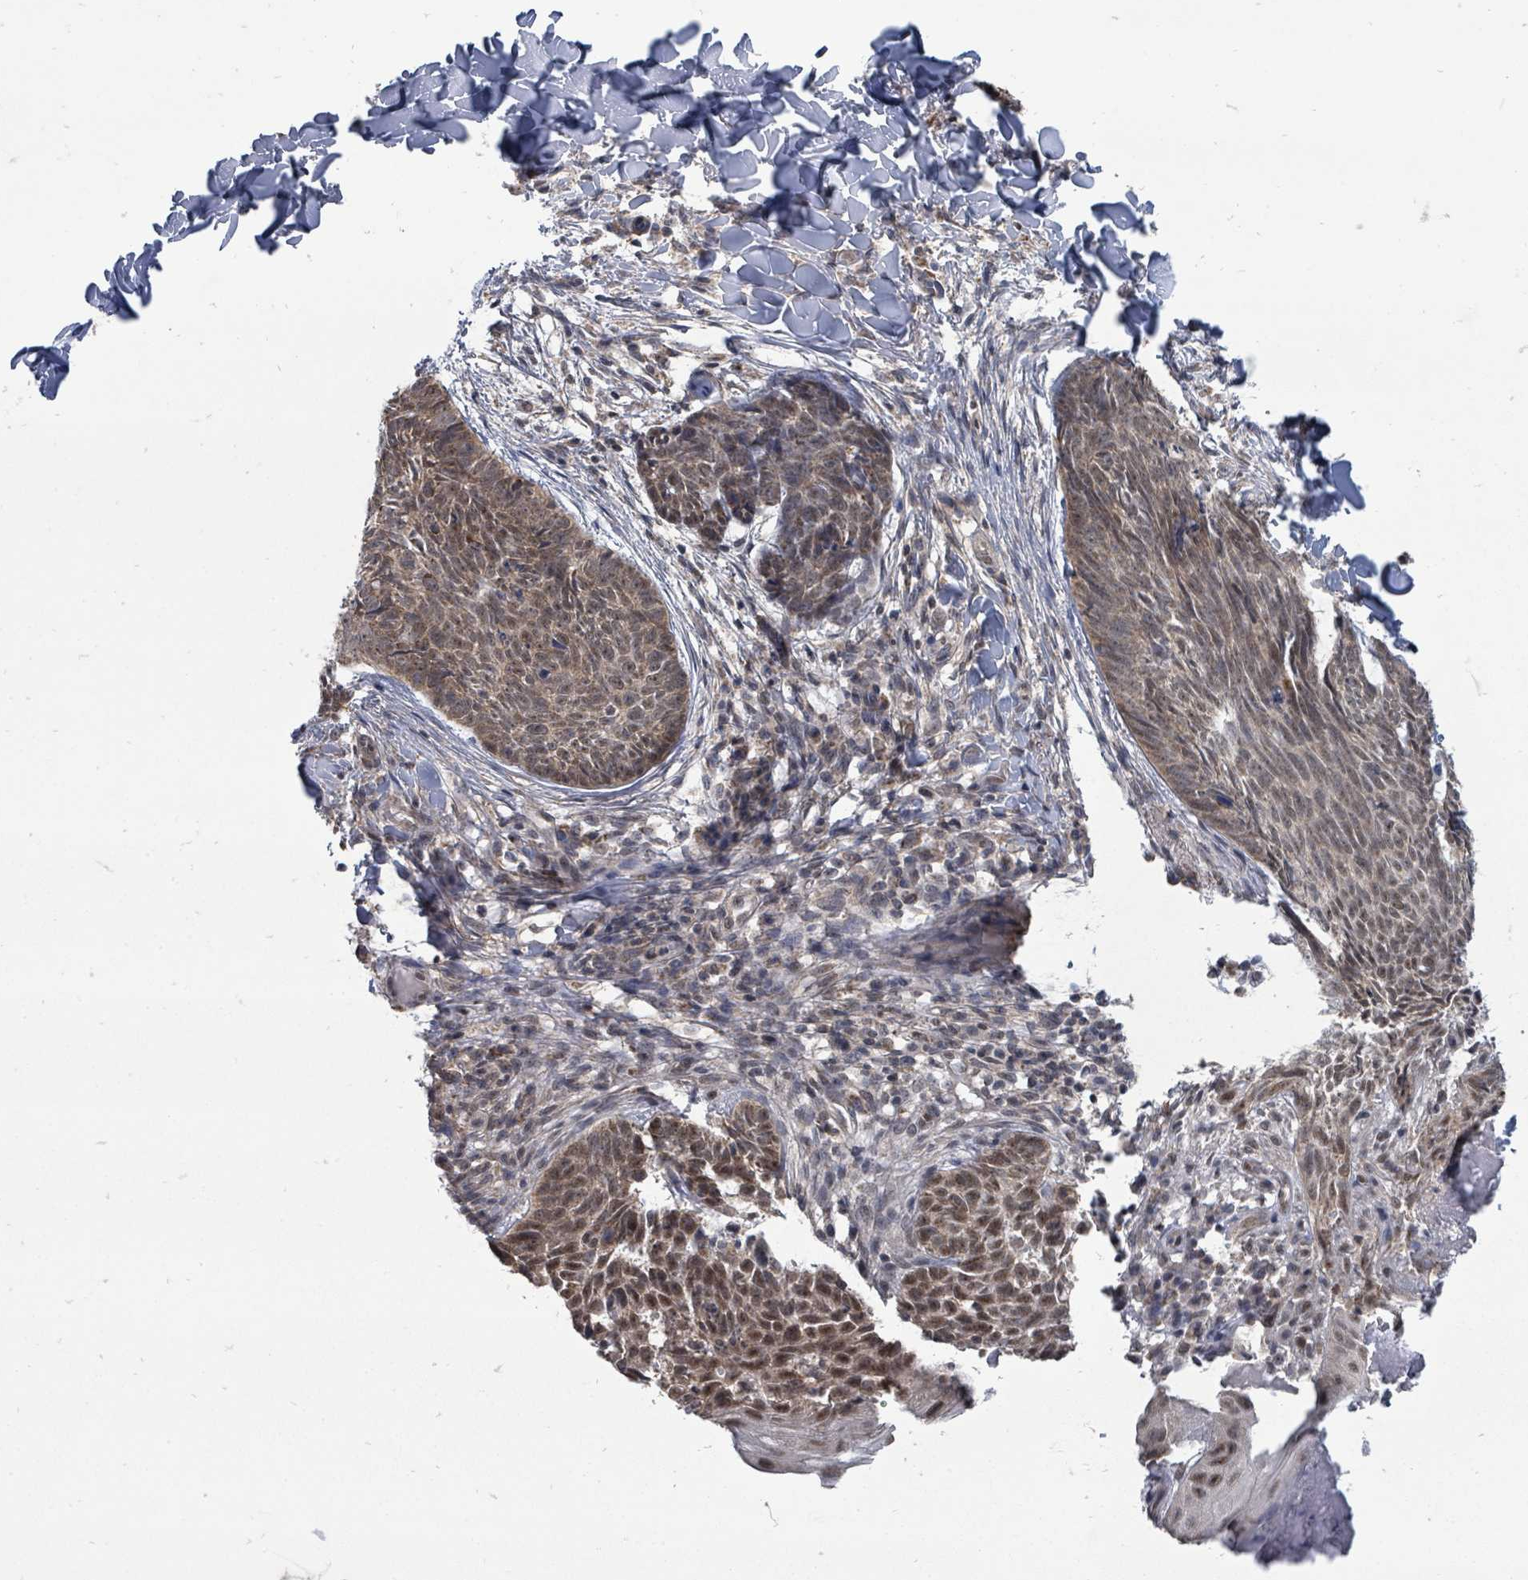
{"staining": {"intensity": "moderate", "quantity": ">75%", "location": "cytoplasmic/membranous,nuclear"}, "tissue": "skin cancer", "cell_type": "Tumor cells", "image_type": "cancer", "snomed": [{"axis": "morphology", "description": "Basal cell carcinoma"}, {"axis": "topography", "description": "Skin"}], "caption": "A medium amount of moderate cytoplasmic/membranous and nuclear positivity is present in approximately >75% of tumor cells in skin cancer tissue.", "gene": "MAGOHB", "patient": {"sex": "female", "age": 61}}